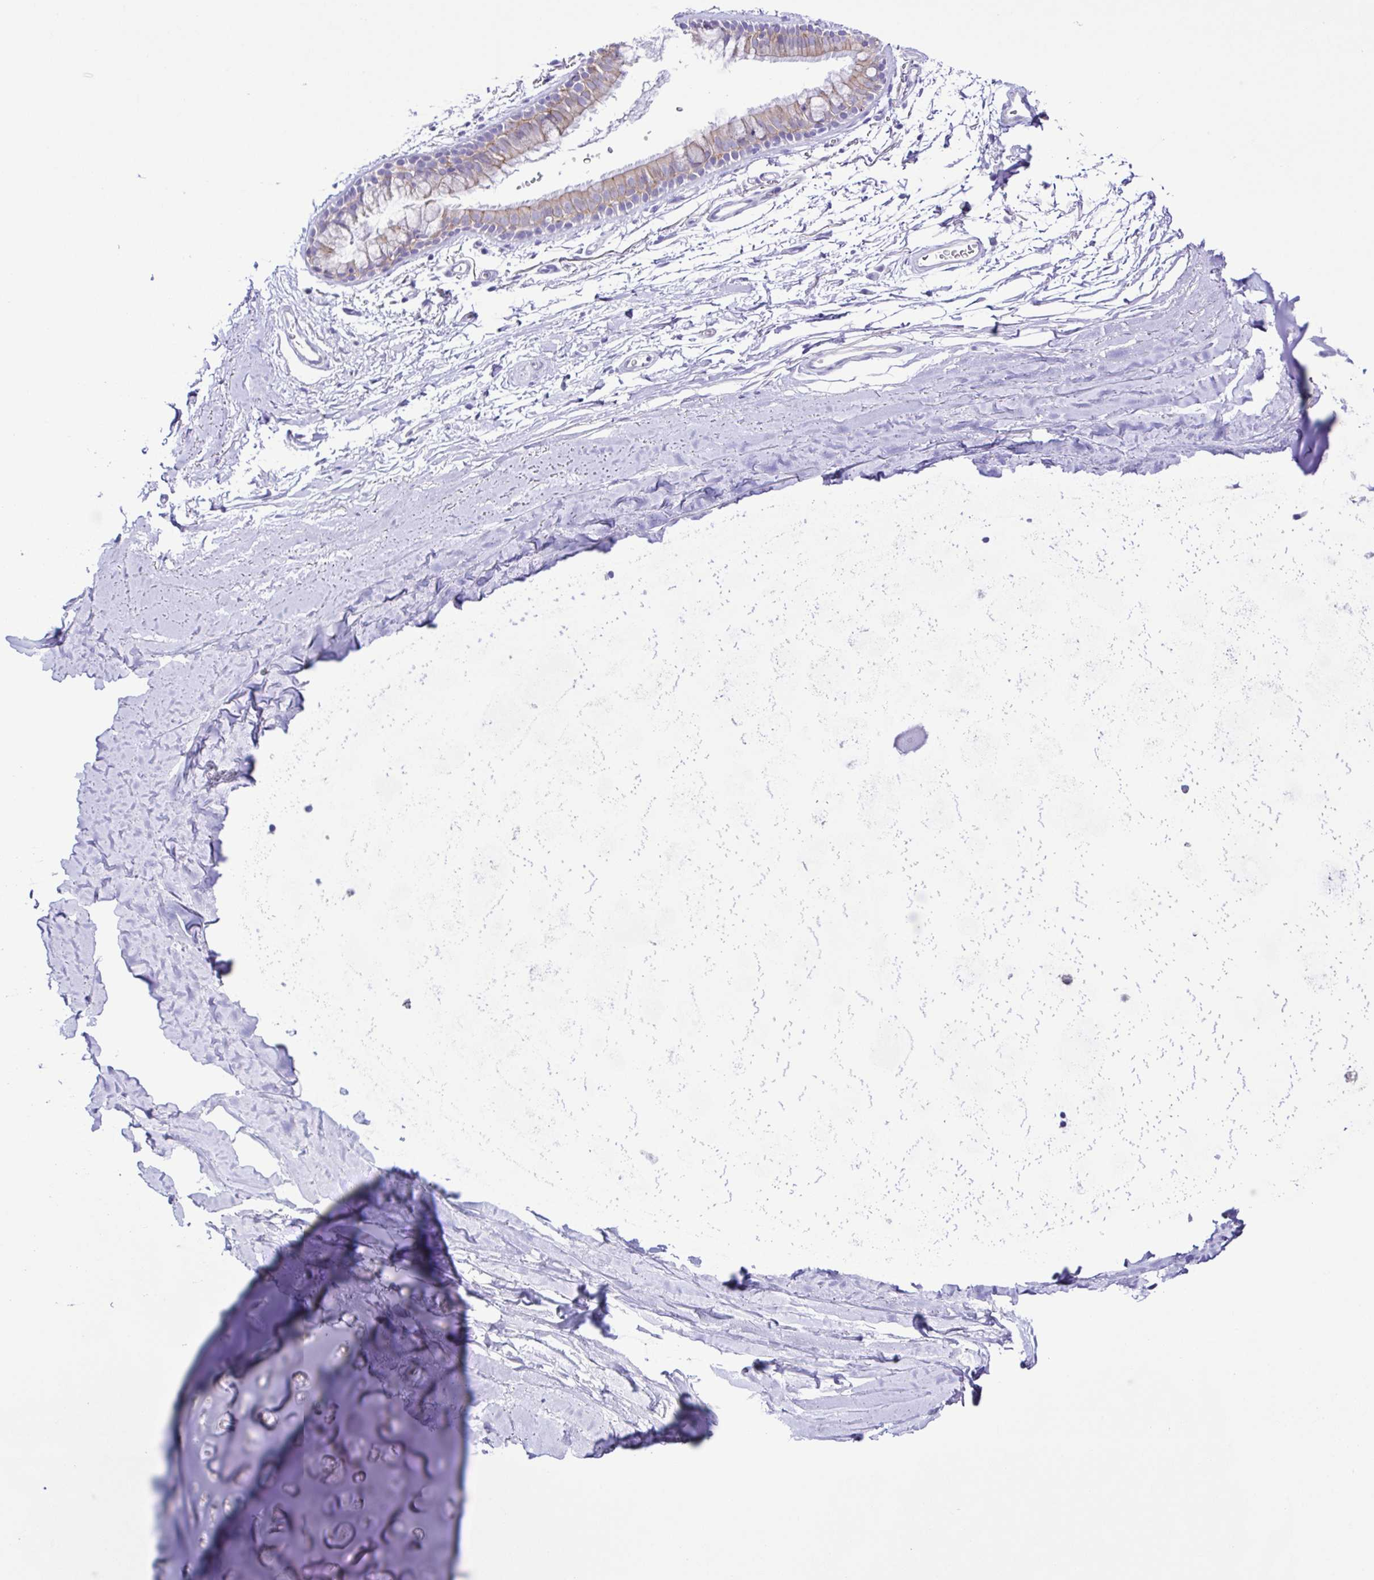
{"staining": {"intensity": "weak", "quantity": "<25%", "location": "cytoplasmic/membranous"}, "tissue": "soft tissue", "cell_type": "Chondrocytes", "image_type": "normal", "snomed": [{"axis": "morphology", "description": "Normal tissue, NOS"}, {"axis": "topography", "description": "Cartilage tissue"}, {"axis": "topography", "description": "Bronchus"}], "caption": "The photomicrograph reveals no staining of chondrocytes in unremarkable soft tissue.", "gene": "CYP11A1", "patient": {"sex": "female", "age": 79}}